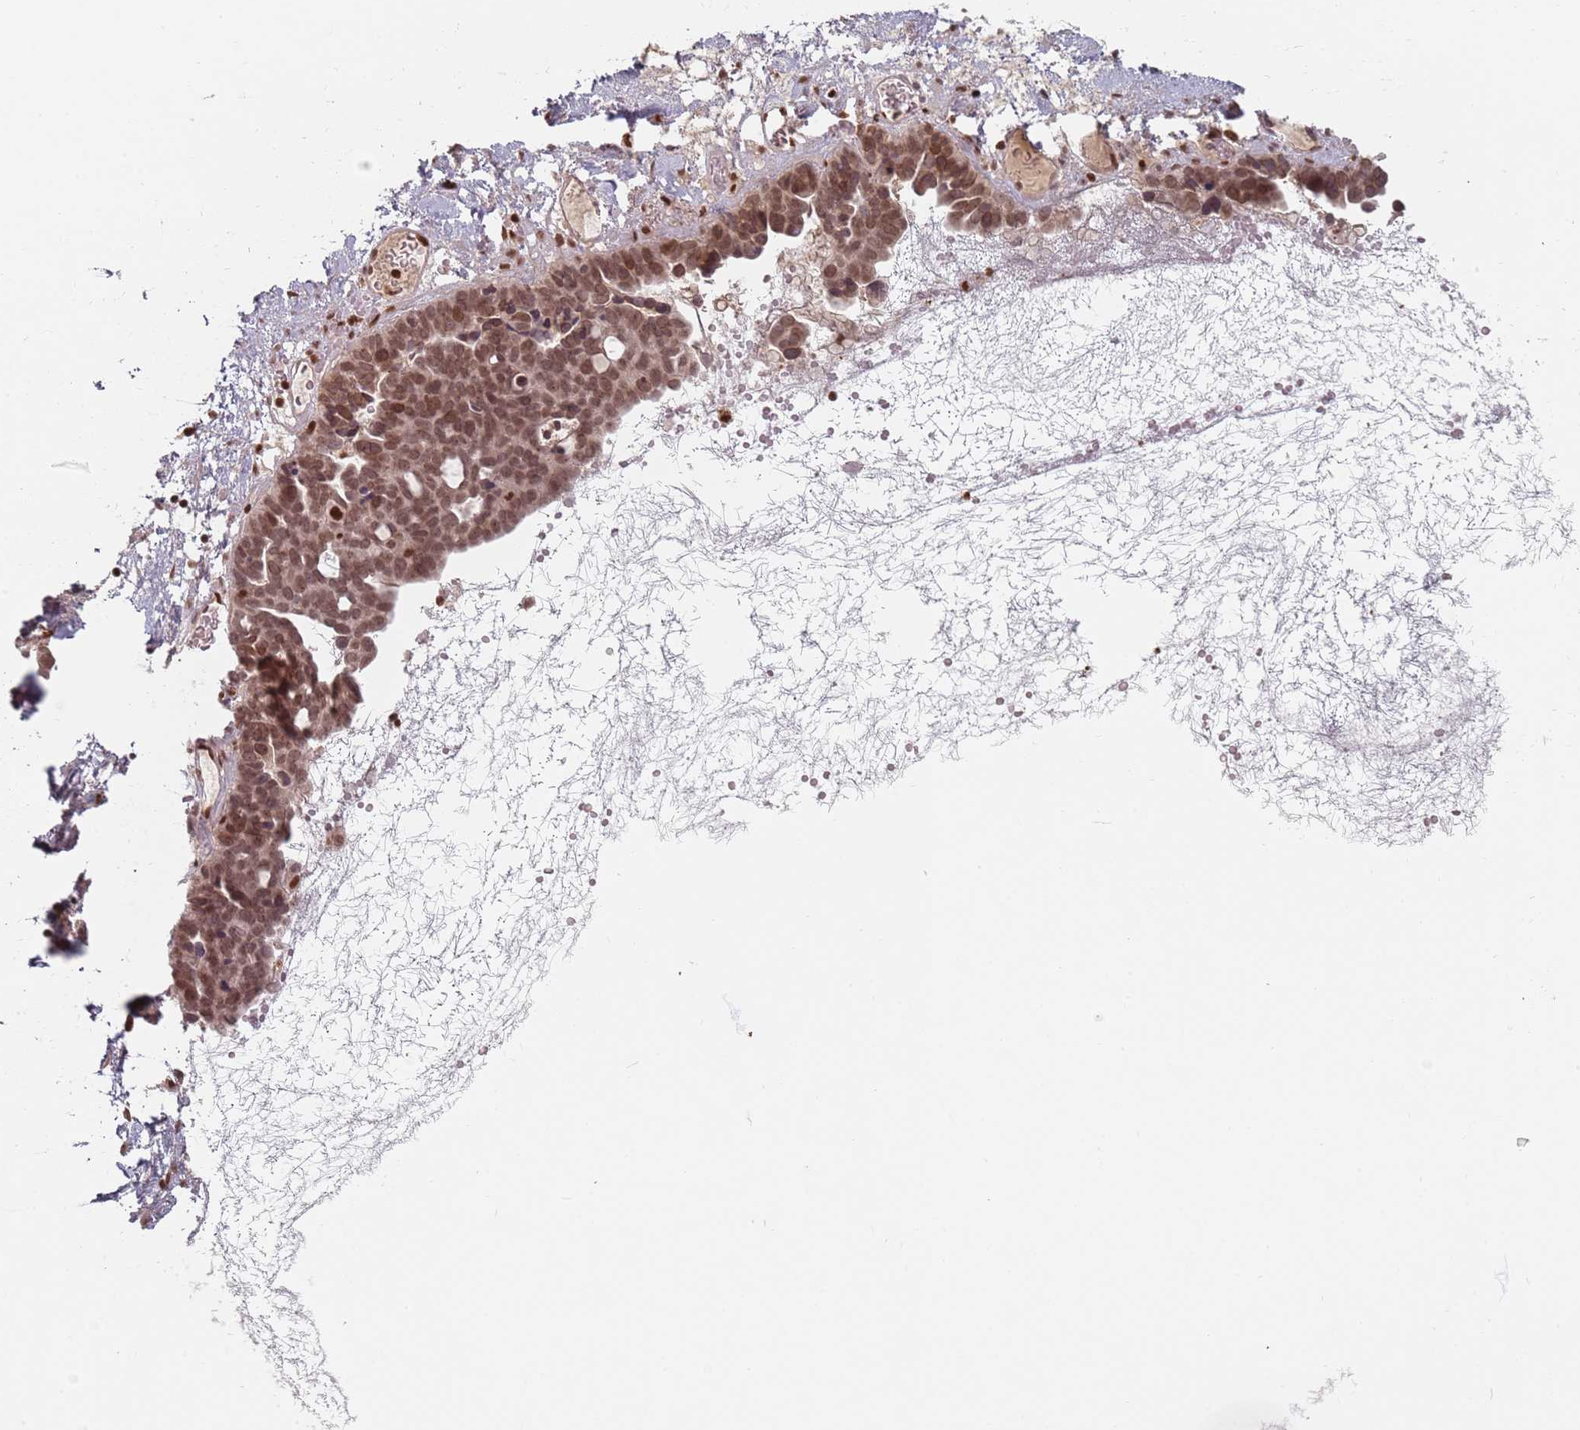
{"staining": {"intensity": "moderate", "quantity": ">75%", "location": "nuclear"}, "tissue": "ovarian cancer", "cell_type": "Tumor cells", "image_type": "cancer", "snomed": [{"axis": "morphology", "description": "Cystadenocarcinoma, serous, NOS"}, {"axis": "topography", "description": "Ovary"}], "caption": "Ovarian cancer was stained to show a protein in brown. There is medium levels of moderate nuclear staining in about >75% of tumor cells.", "gene": "NUP50", "patient": {"sex": "female", "age": 54}}